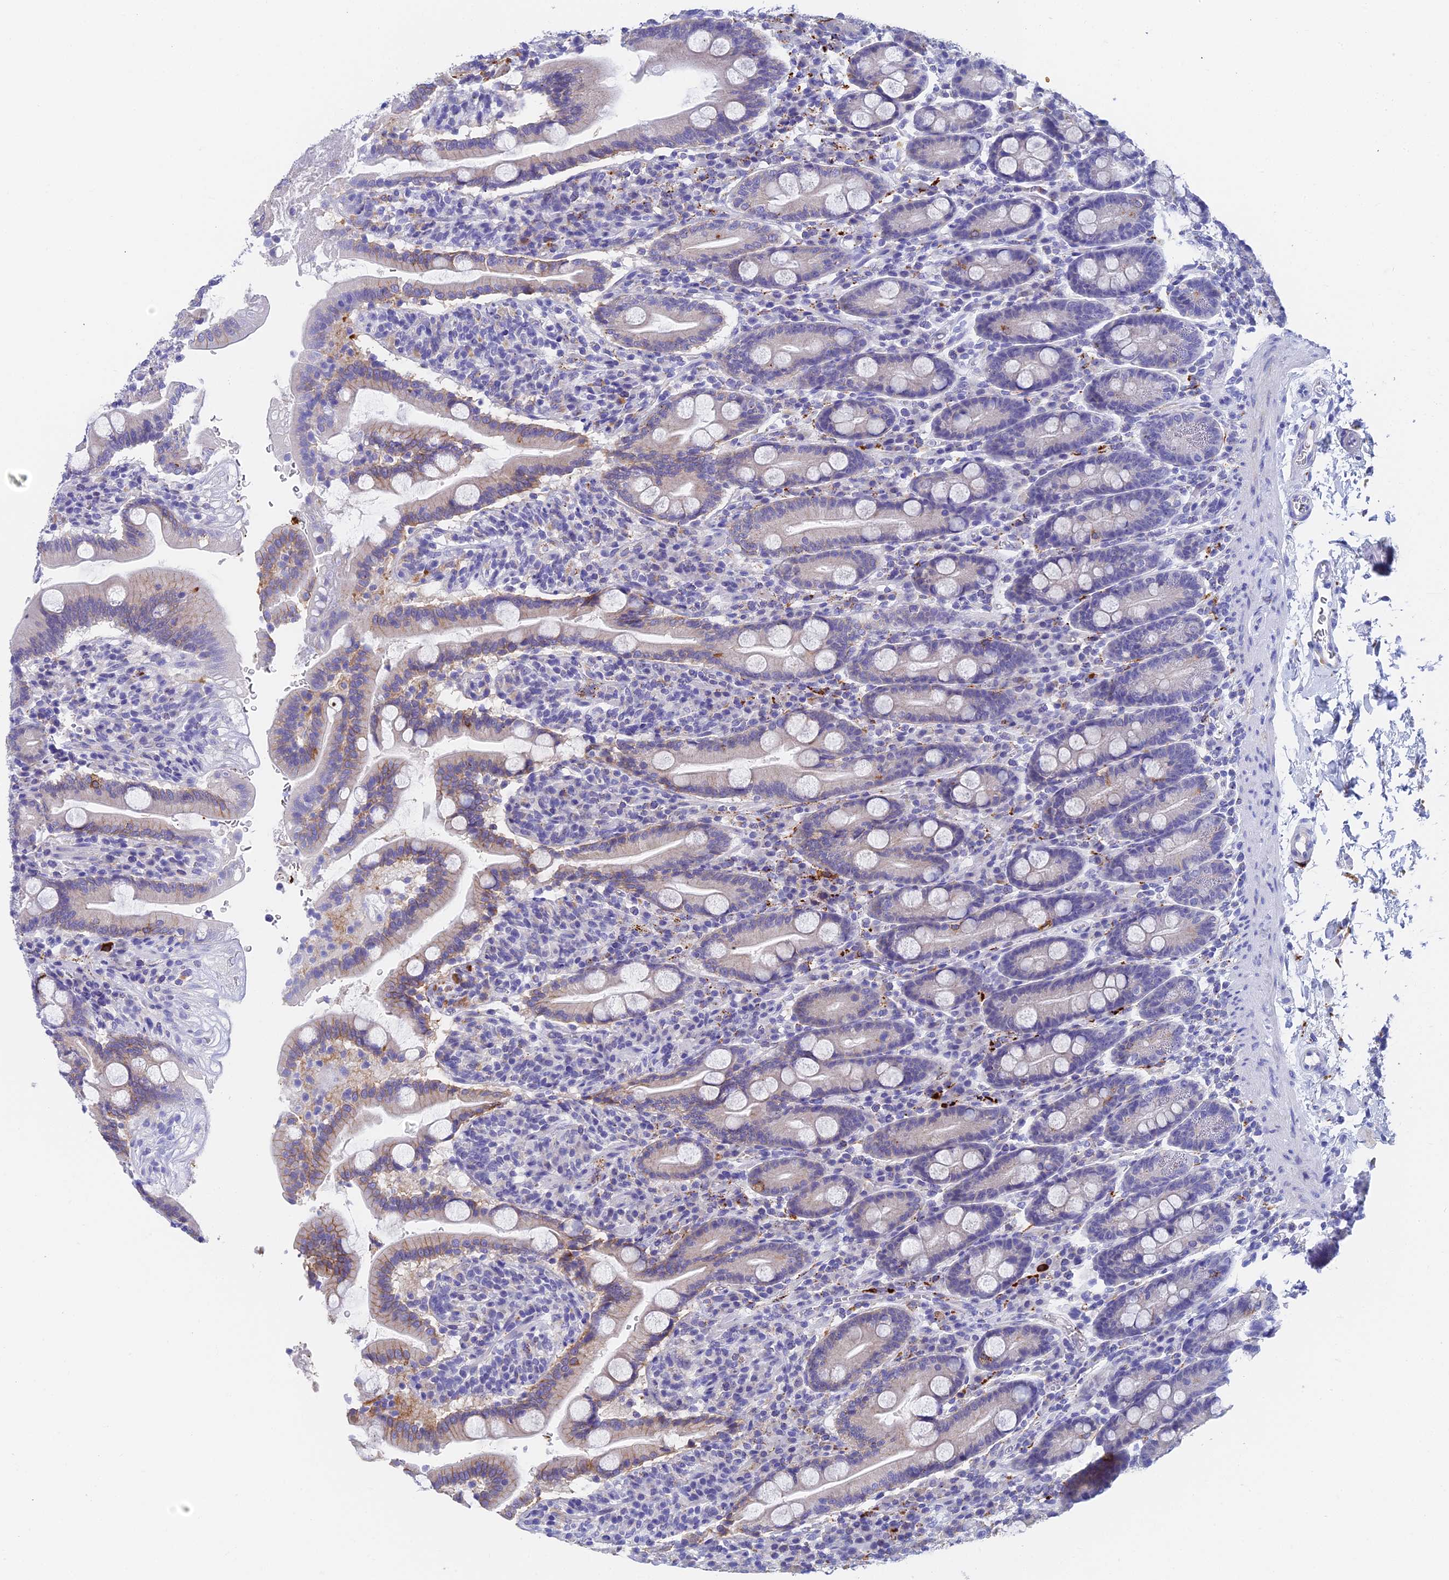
{"staining": {"intensity": "moderate", "quantity": "25%-75%", "location": "cytoplasmic/membranous"}, "tissue": "duodenum", "cell_type": "Glandular cells", "image_type": "normal", "snomed": [{"axis": "morphology", "description": "Normal tissue, NOS"}, {"axis": "topography", "description": "Duodenum"}], "caption": "Protein expression analysis of benign duodenum displays moderate cytoplasmic/membranous staining in about 25%-75% of glandular cells.", "gene": "ADAMTS13", "patient": {"sex": "male", "age": 35}}